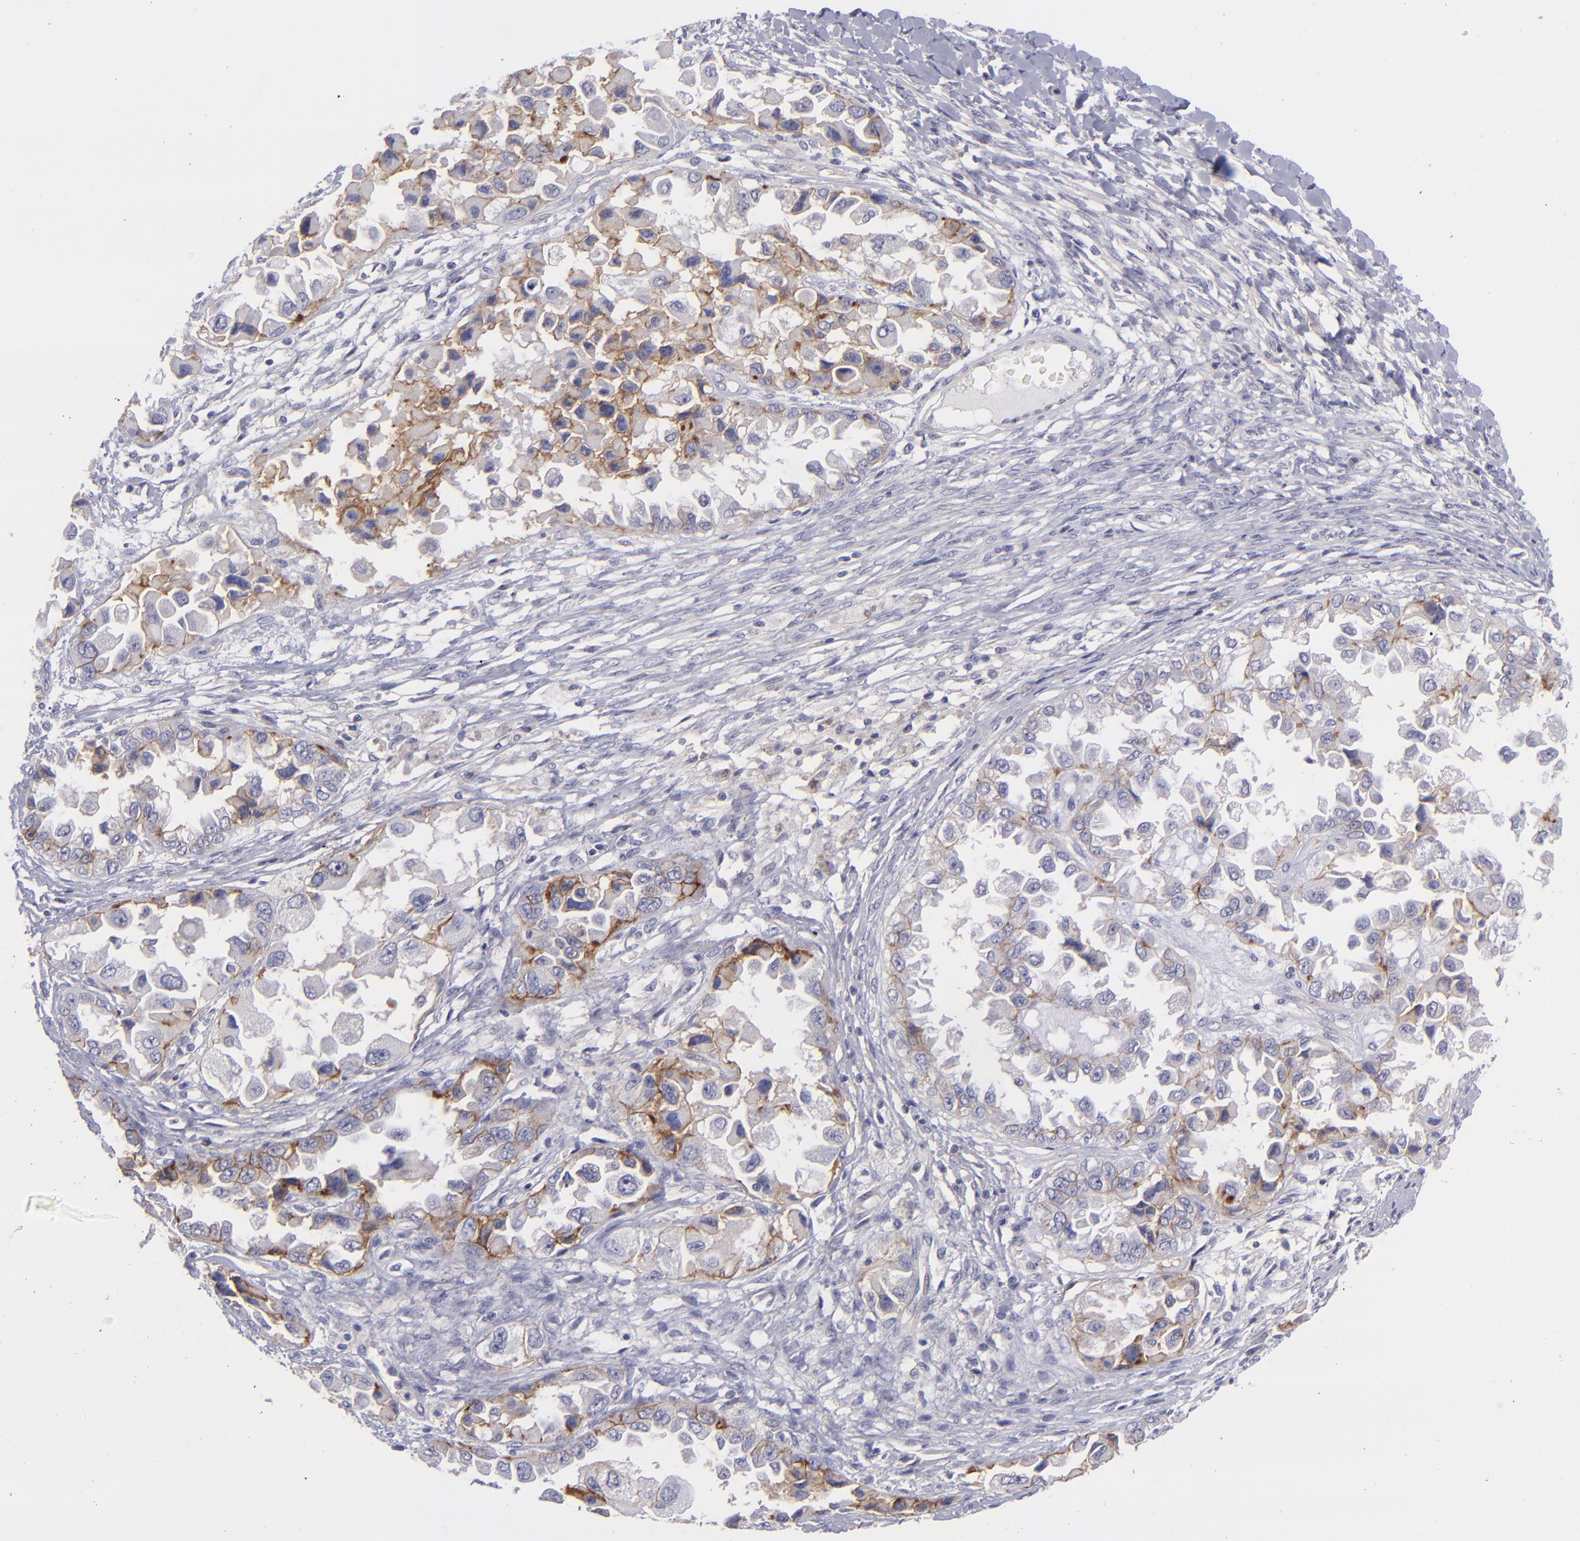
{"staining": {"intensity": "moderate", "quantity": "25%-75%", "location": "cytoplasmic/membranous"}, "tissue": "ovarian cancer", "cell_type": "Tumor cells", "image_type": "cancer", "snomed": [{"axis": "morphology", "description": "Cystadenocarcinoma, serous, NOS"}, {"axis": "topography", "description": "Ovary"}], "caption": "Immunohistochemical staining of human ovarian cancer (serous cystadenocarcinoma) reveals medium levels of moderate cytoplasmic/membranous protein positivity in about 25%-75% of tumor cells.", "gene": "BSG", "patient": {"sex": "female", "age": 84}}